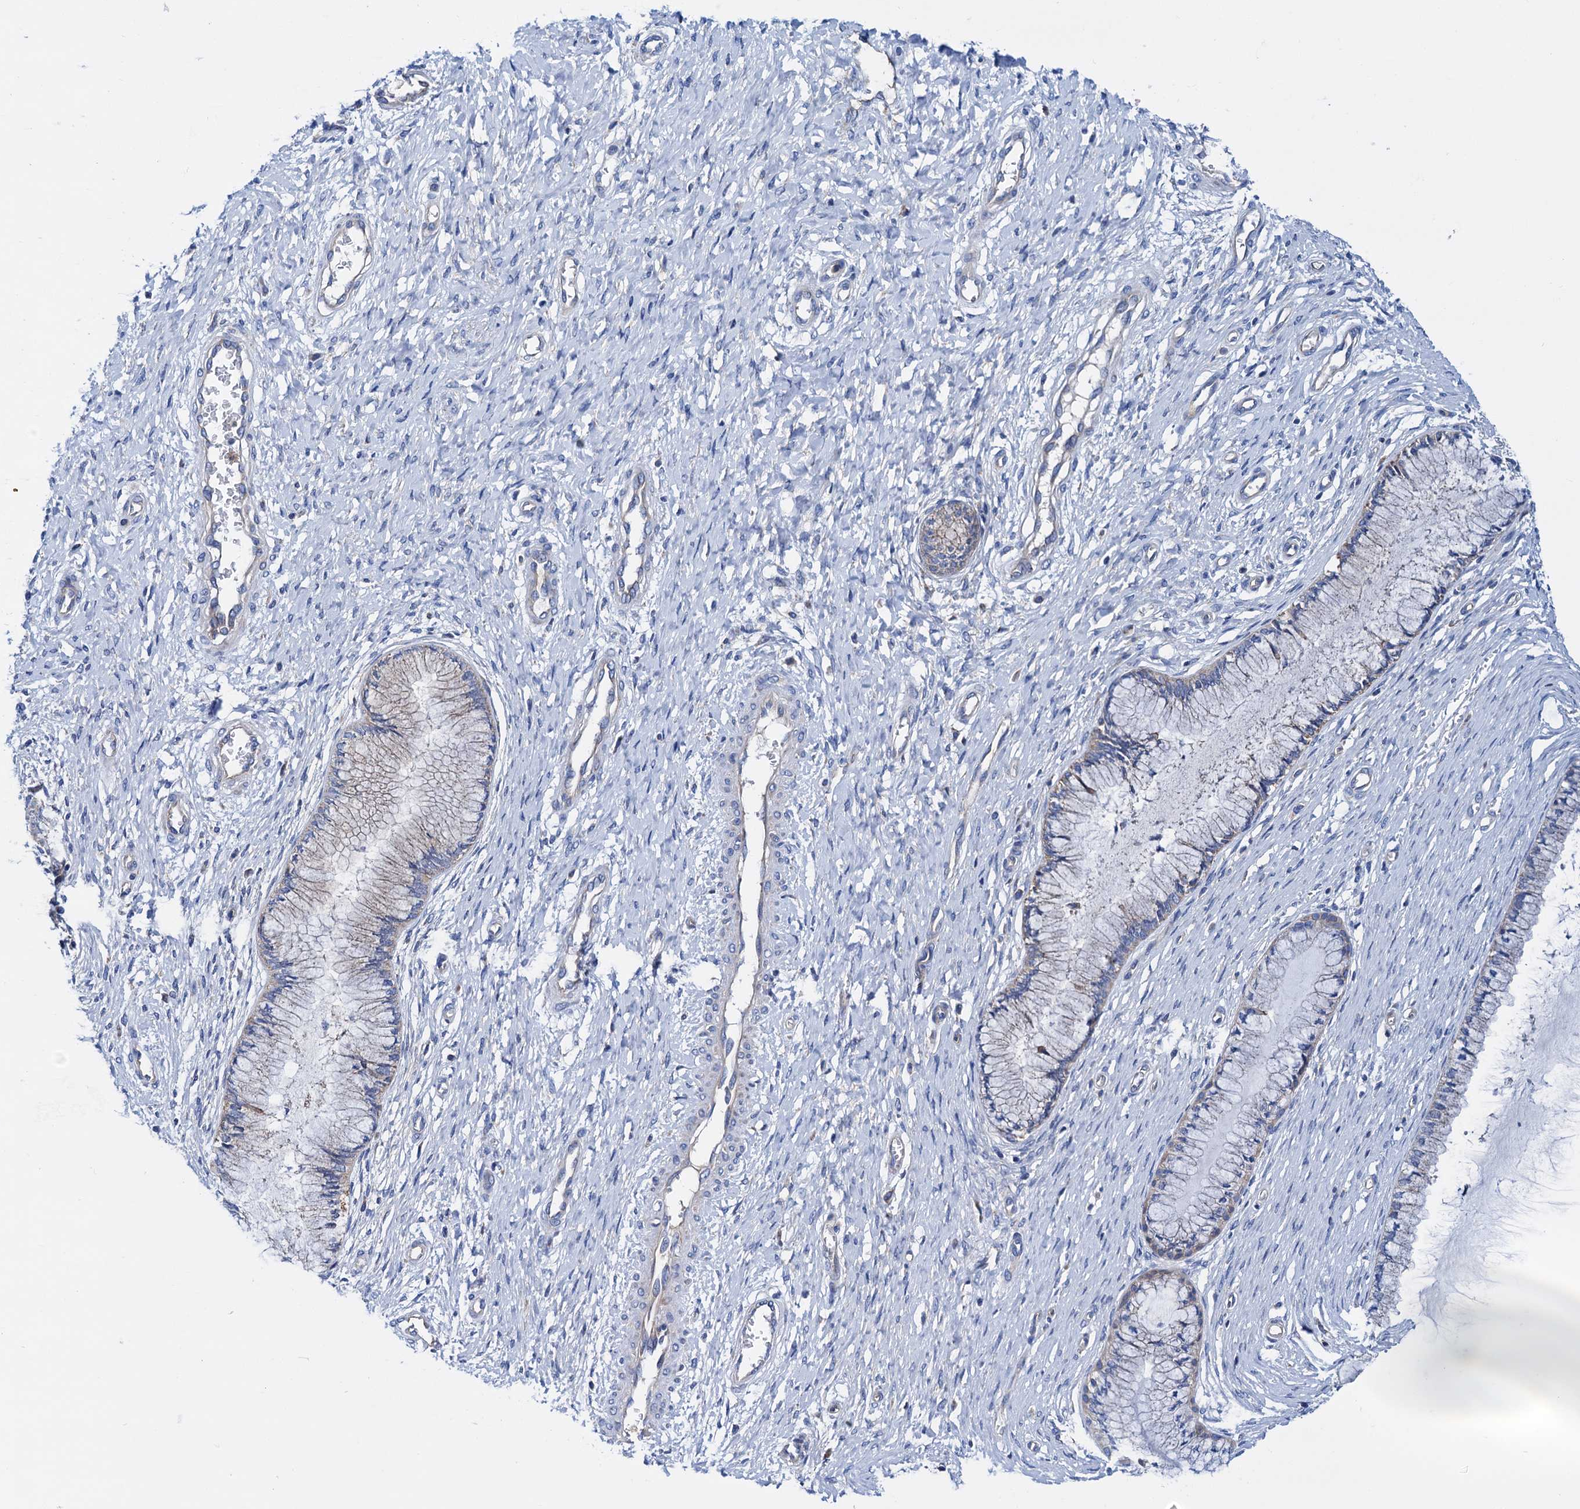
{"staining": {"intensity": "negative", "quantity": "none", "location": "none"}, "tissue": "cervix", "cell_type": "Glandular cells", "image_type": "normal", "snomed": [{"axis": "morphology", "description": "Normal tissue, NOS"}, {"axis": "topography", "description": "Cervix"}], "caption": "Protein analysis of unremarkable cervix shows no significant expression in glandular cells. (Immunohistochemistry, brightfield microscopy, high magnification).", "gene": "RASSF9", "patient": {"sex": "female", "age": 55}}